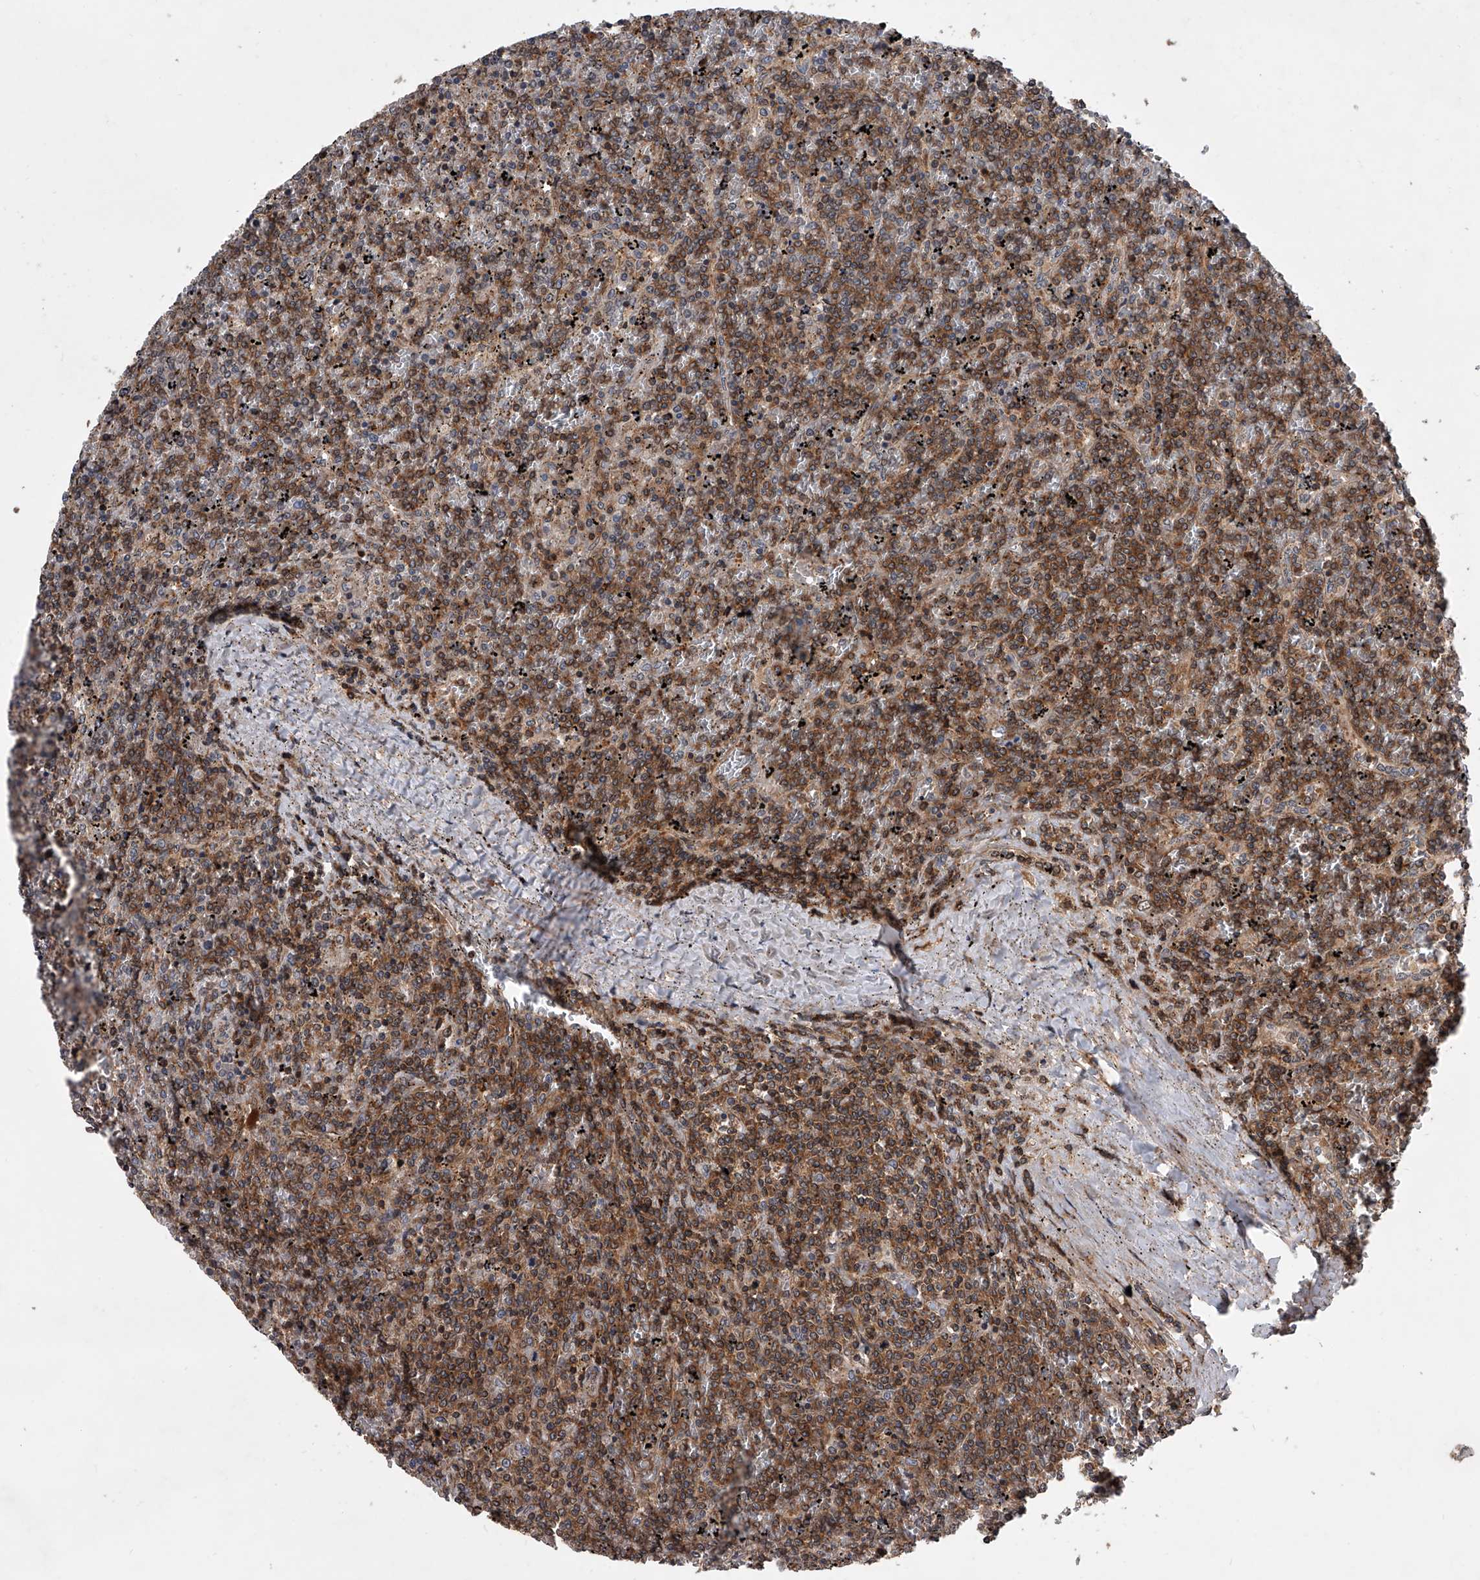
{"staining": {"intensity": "moderate", "quantity": ">75%", "location": "cytoplasmic/membranous"}, "tissue": "lymphoma", "cell_type": "Tumor cells", "image_type": "cancer", "snomed": [{"axis": "morphology", "description": "Malignant lymphoma, non-Hodgkin's type, Low grade"}, {"axis": "topography", "description": "Spleen"}], "caption": "Immunohistochemistry of lymphoma shows medium levels of moderate cytoplasmic/membranous expression in about >75% of tumor cells.", "gene": "USP47", "patient": {"sex": "female", "age": 19}}